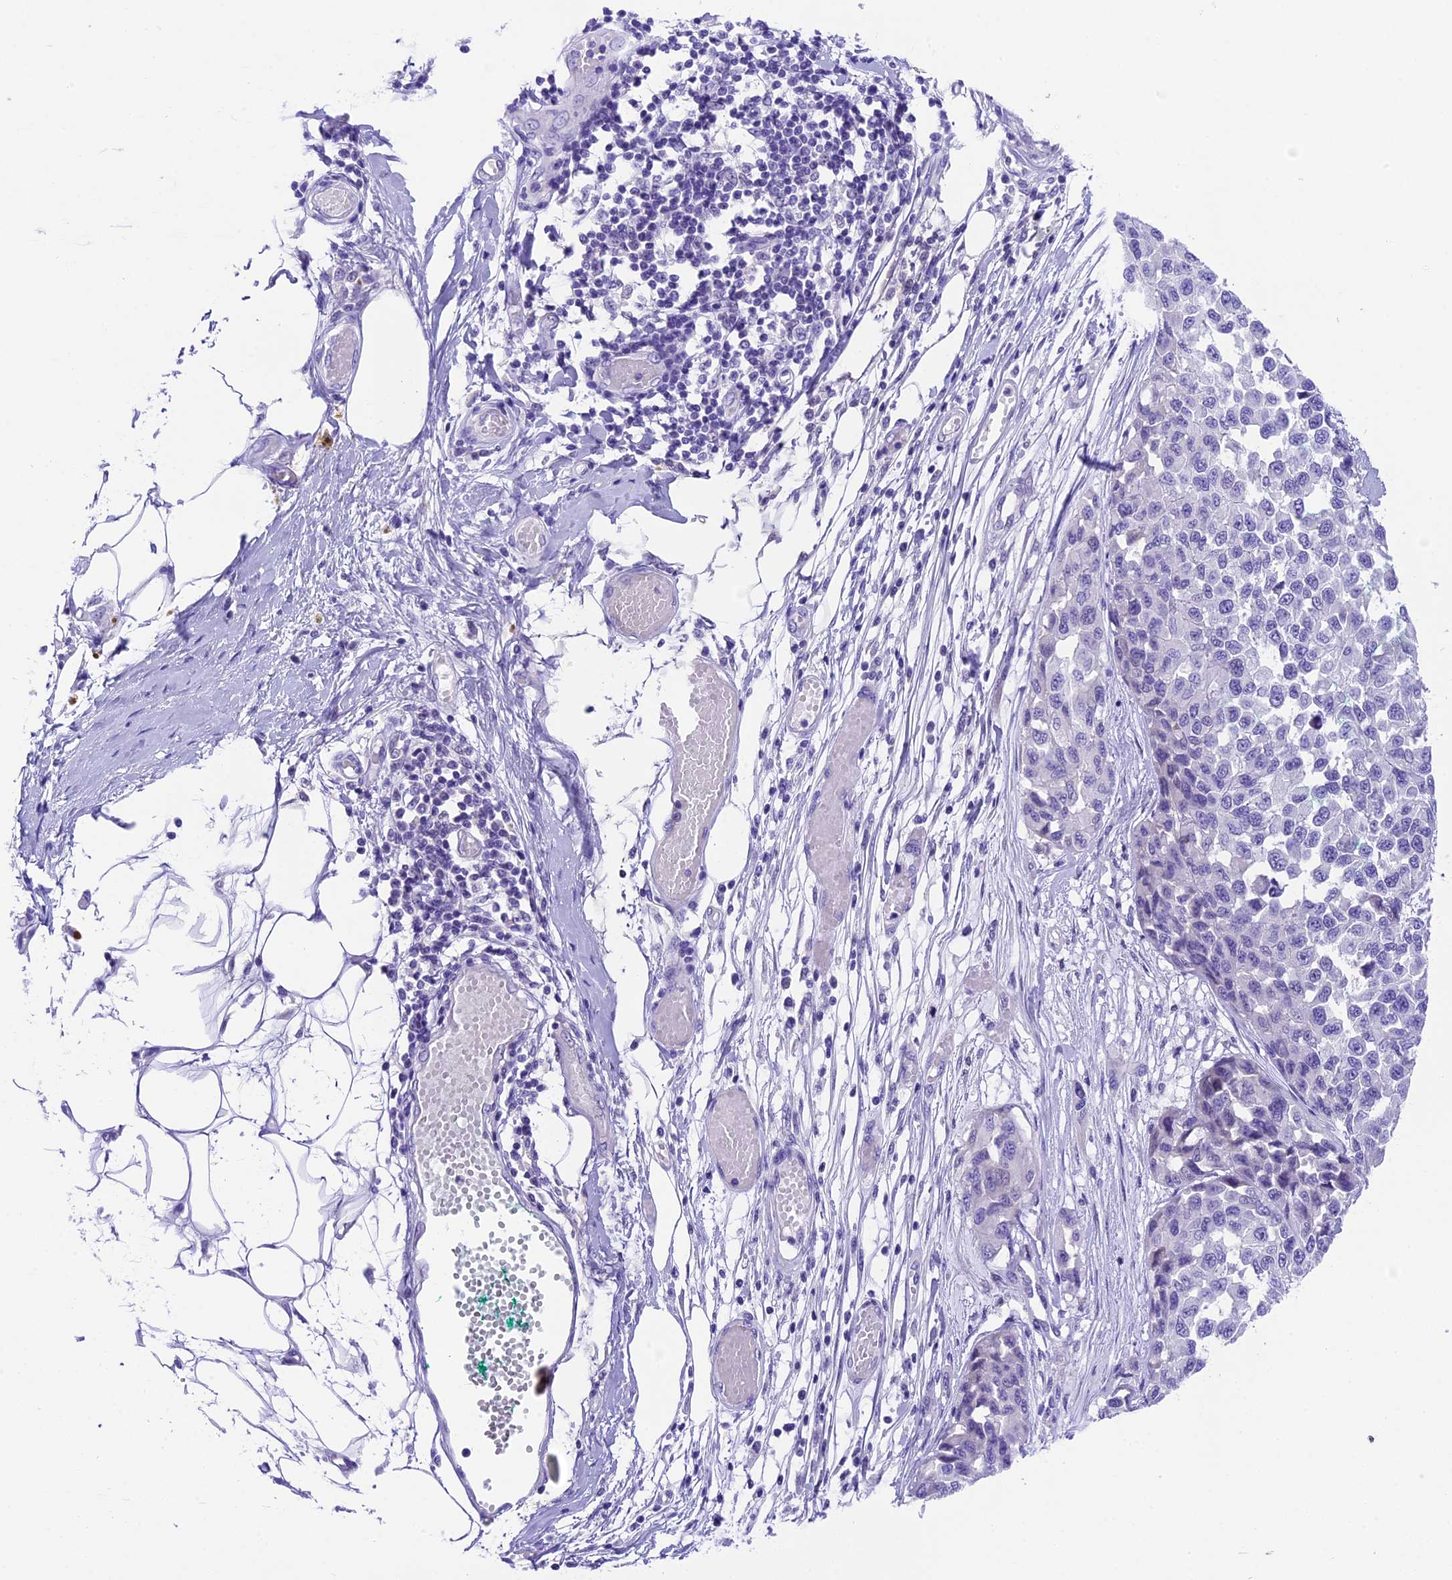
{"staining": {"intensity": "negative", "quantity": "none", "location": "none"}, "tissue": "melanoma", "cell_type": "Tumor cells", "image_type": "cancer", "snomed": [{"axis": "morphology", "description": "Normal tissue, NOS"}, {"axis": "morphology", "description": "Malignant melanoma, NOS"}, {"axis": "topography", "description": "Skin"}], "caption": "IHC of human malignant melanoma displays no positivity in tumor cells.", "gene": "PRR15", "patient": {"sex": "male", "age": 62}}